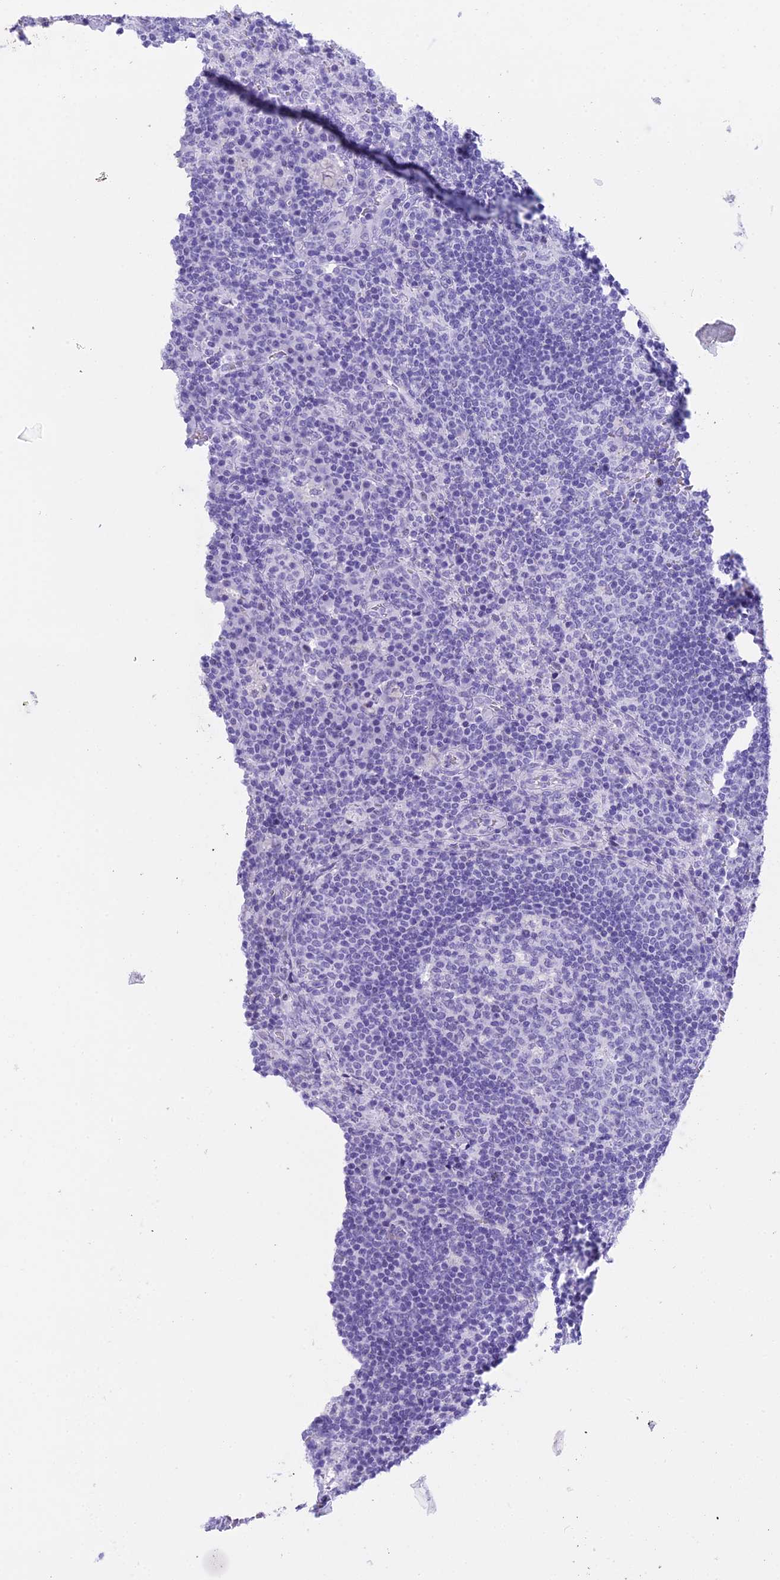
{"staining": {"intensity": "negative", "quantity": "none", "location": "none"}, "tissue": "lymph node", "cell_type": "Germinal center cells", "image_type": "normal", "snomed": [{"axis": "morphology", "description": "Normal tissue, NOS"}, {"axis": "topography", "description": "Lymph node"}], "caption": "DAB (3,3'-diaminobenzidine) immunohistochemical staining of normal human lymph node shows no significant positivity in germinal center cells.", "gene": "RNPS1", "patient": {"sex": "male", "age": 58}}